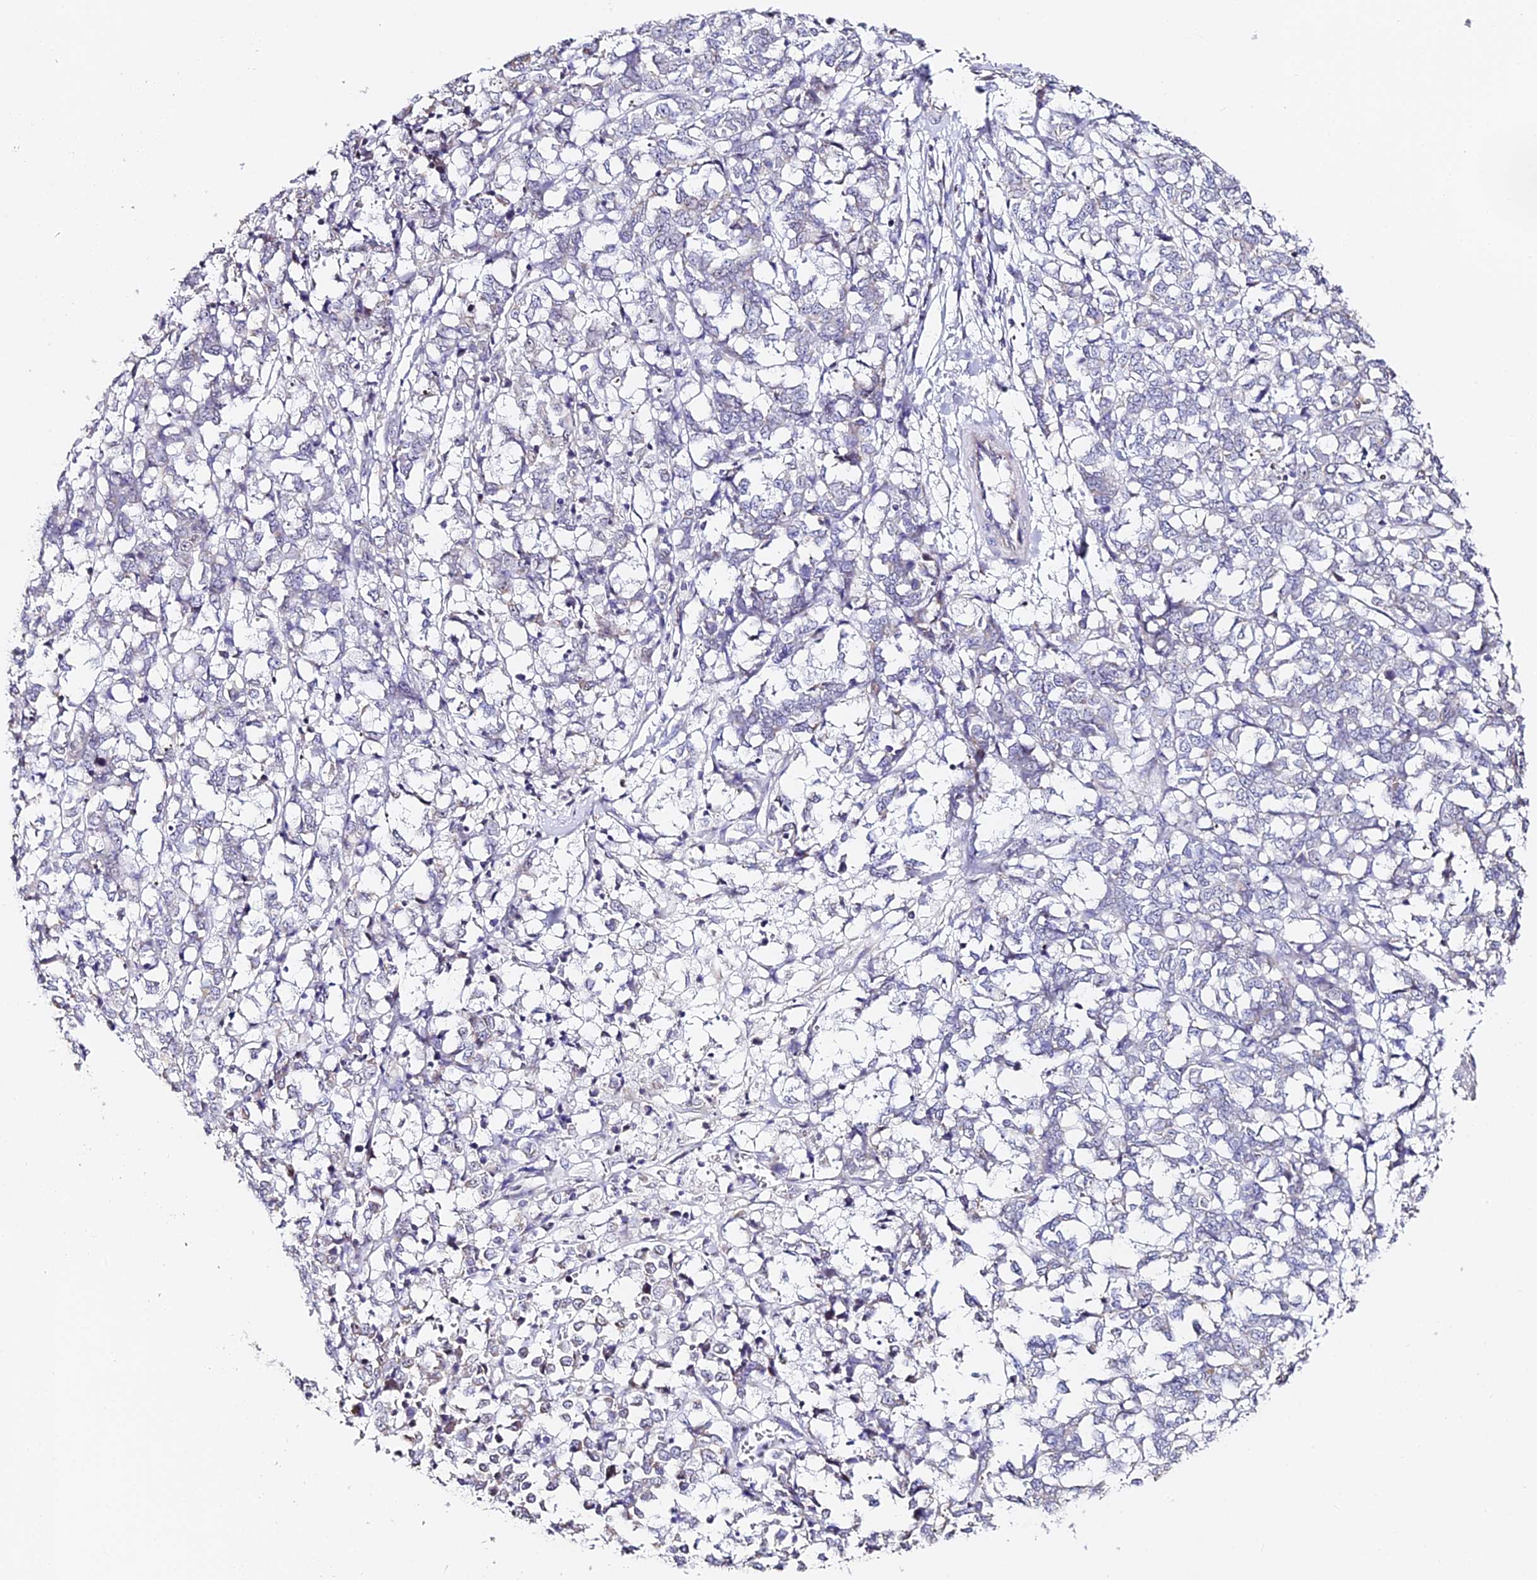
{"staining": {"intensity": "negative", "quantity": "none", "location": "none"}, "tissue": "melanoma", "cell_type": "Tumor cells", "image_type": "cancer", "snomed": [{"axis": "morphology", "description": "Malignant melanoma, NOS"}, {"axis": "topography", "description": "Skin"}], "caption": "Tumor cells are negative for brown protein staining in melanoma. (Immunohistochemistry (ihc), brightfield microscopy, high magnification).", "gene": "SERP1", "patient": {"sex": "female", "age": 72}}